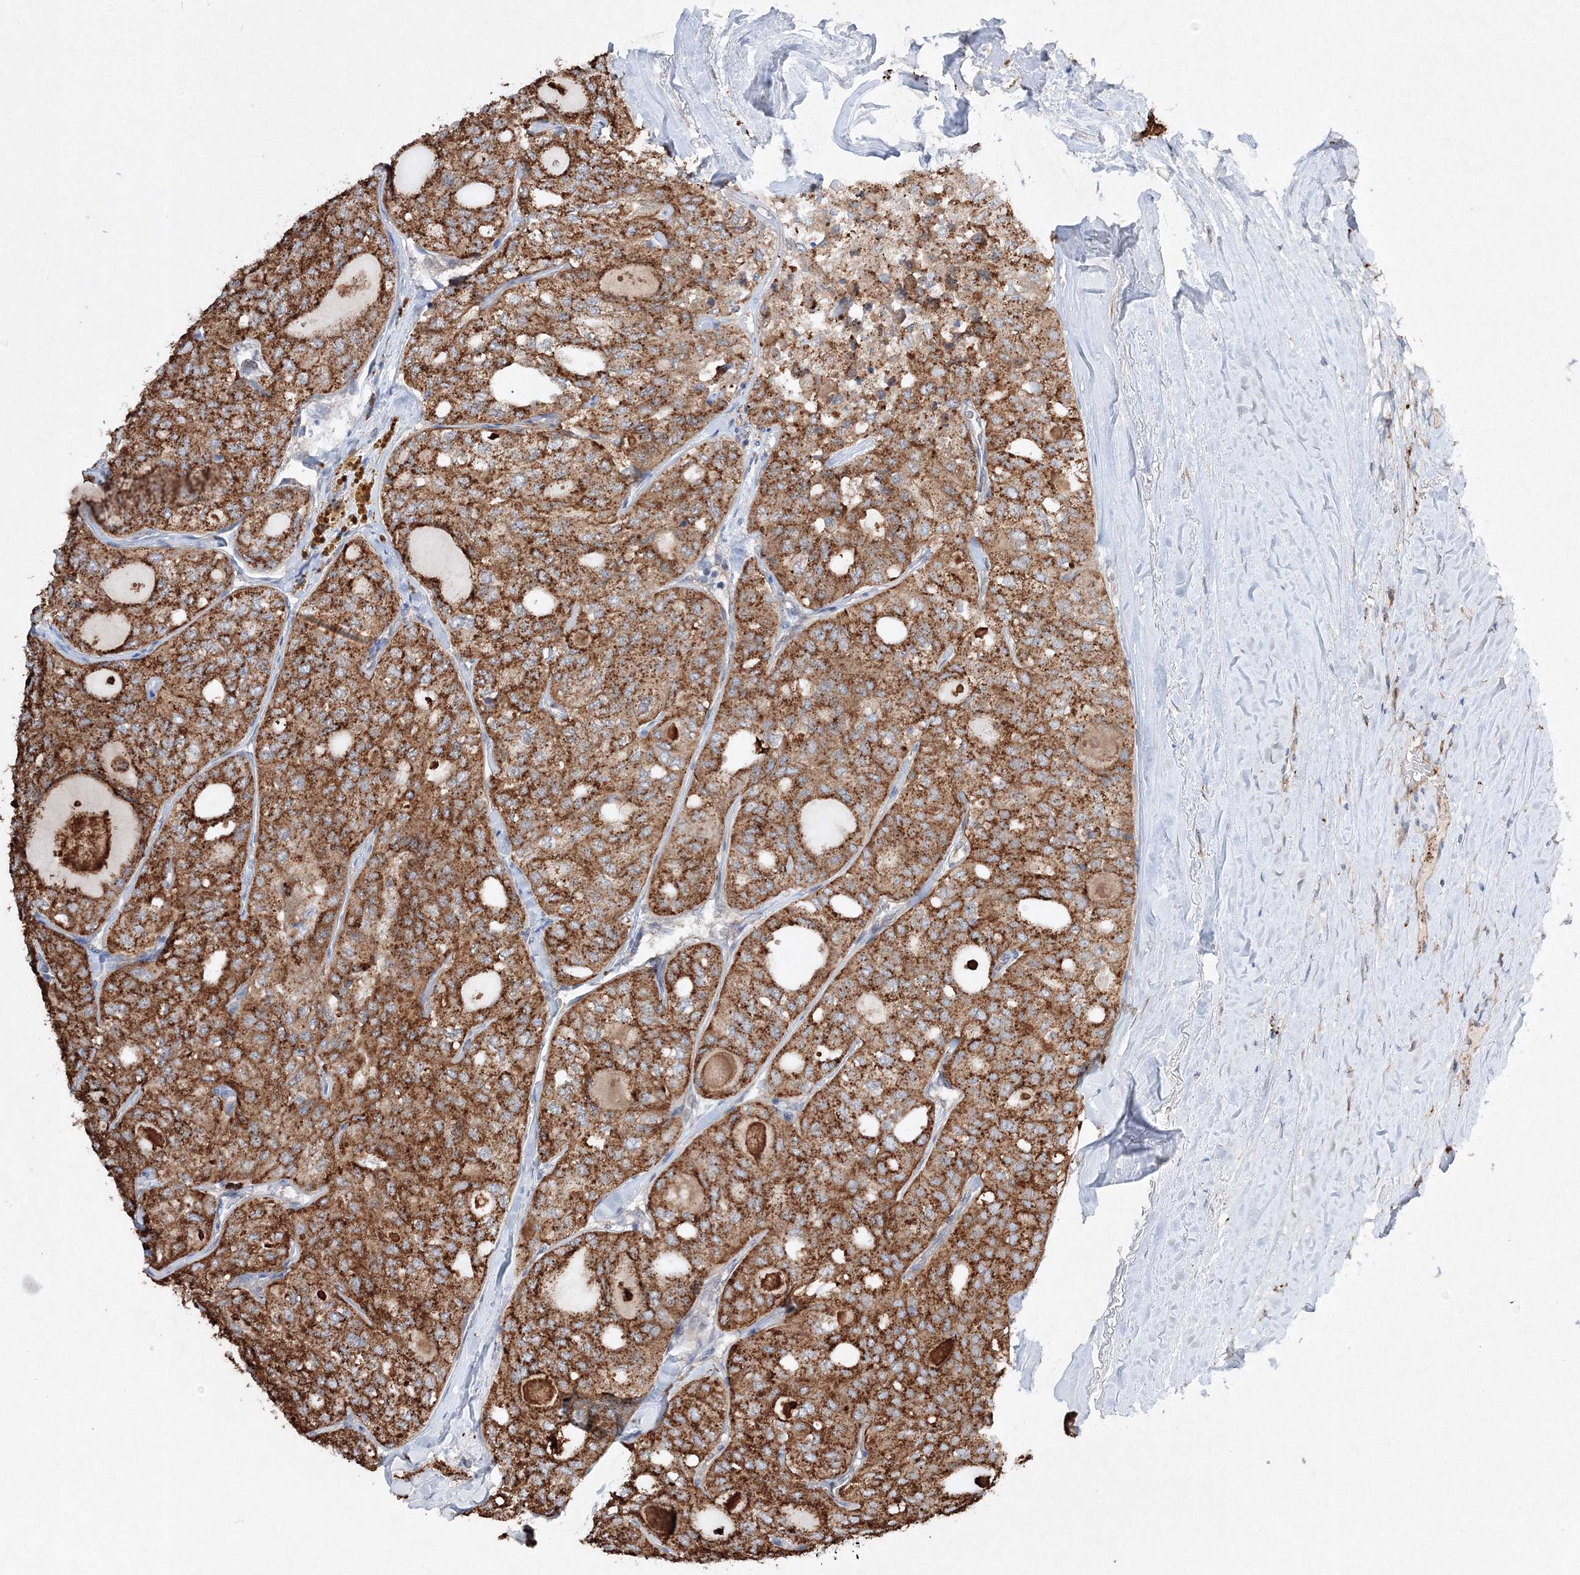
{"staining": {"intensity": "strong", "quantity": ">75%", "location": "cytoplasmic/membranous"}, "tissue": "thyroid cancer", "cell_type": "Tumor cells", "image_type": "cancer", "snomed": [{"axis": "morphology", "description": "Follicular adenoma carcinoma, NOS"}, {"axis": "topography", "description": "Thyroid gland"}], "caption": "Immunohistochemistry (IHC) image of thyroid follicular adenoma carcinoma stained for a protein (brown), which demonstrates high levels of strong cytoplasmic/membranous expression in about >75% of tumor cells.", "gene": "SLC36A1", "patient": {"sex": "male", "age": 75}}